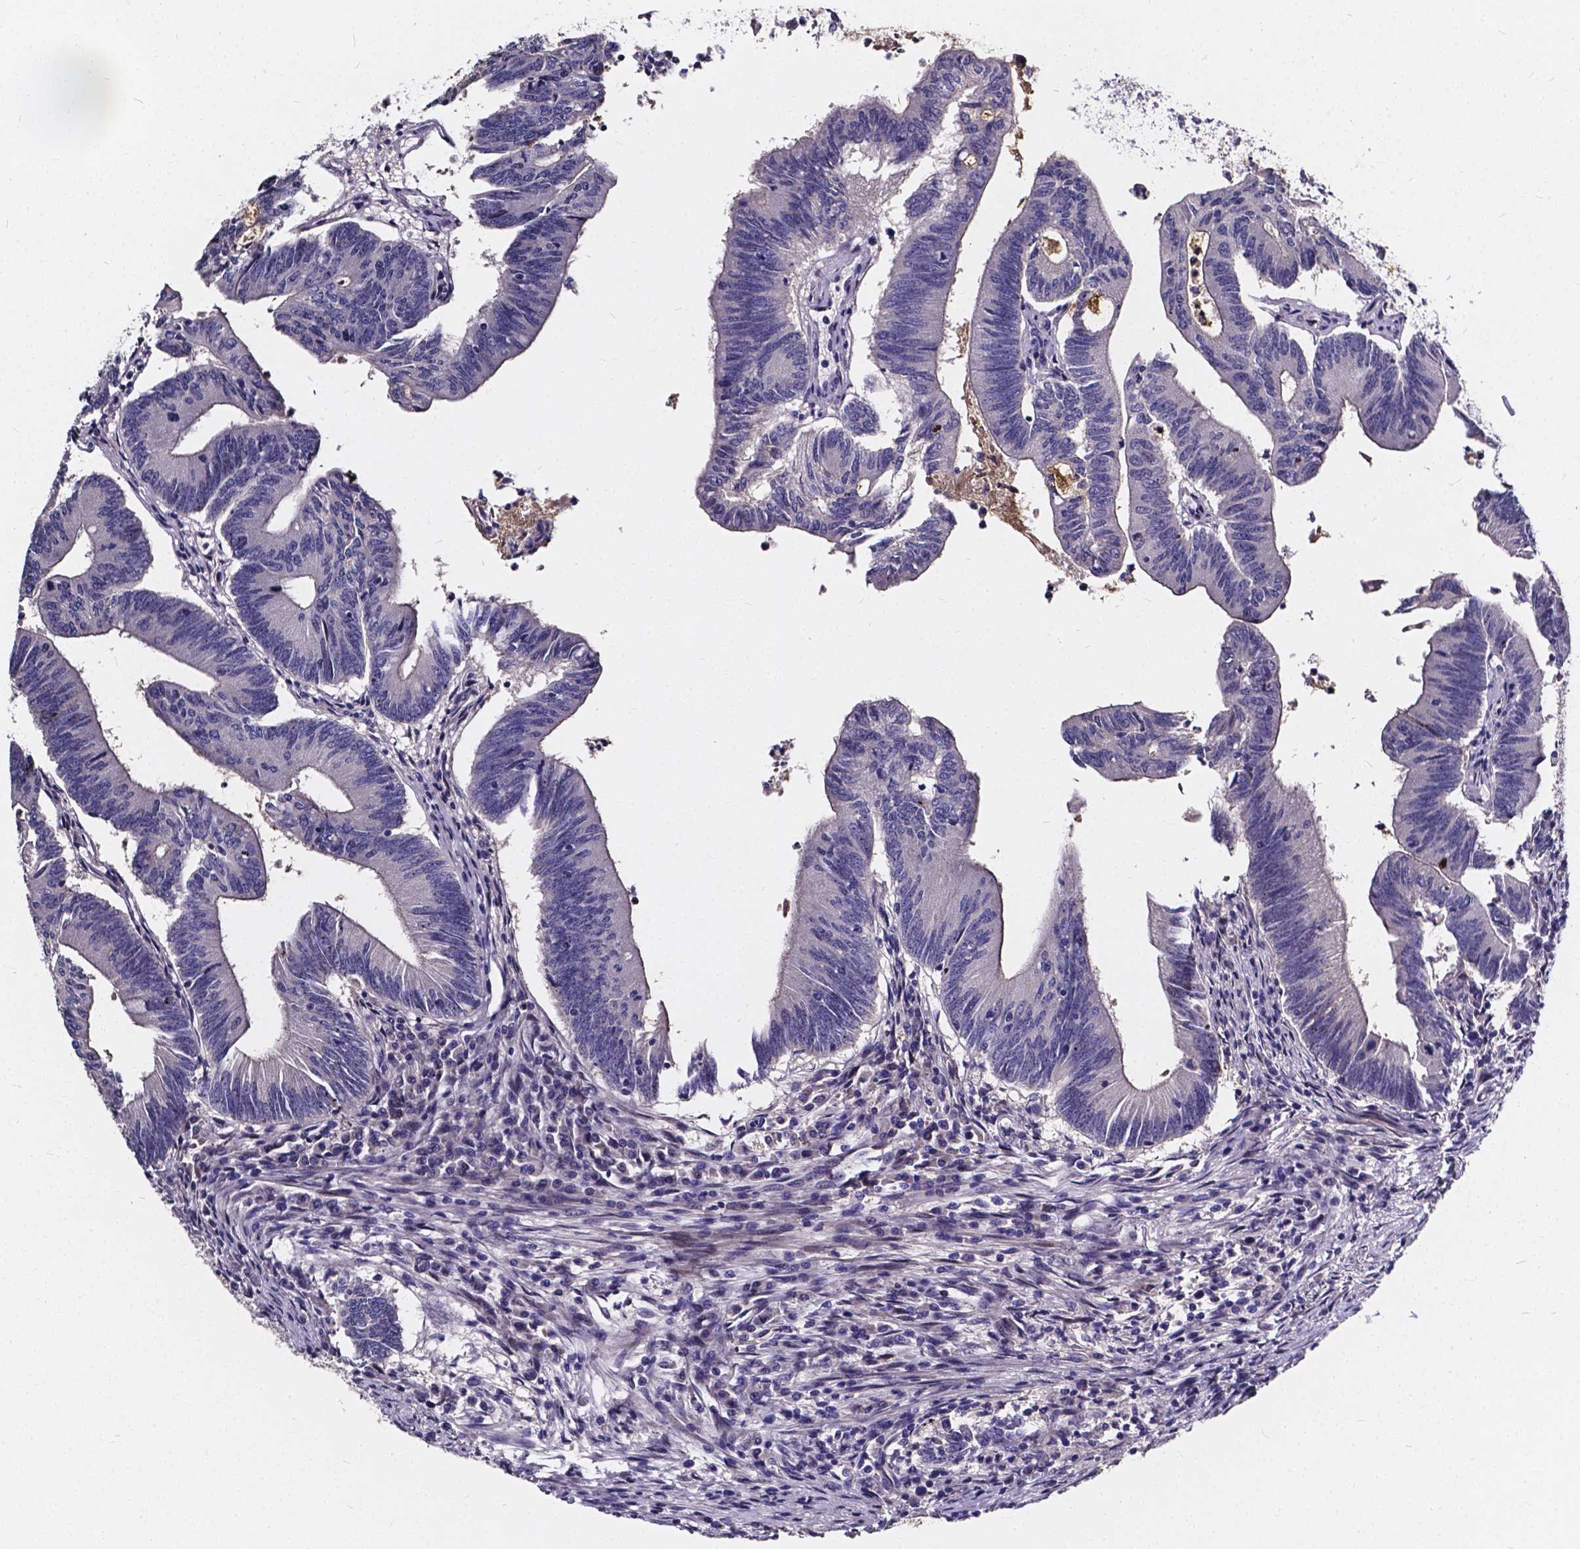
{"staining": {"intensity": "negative", "quantity": "none", "location": "none"}, "tissue": "colorectal cancer", "cell_type": "Tumor cells", "image_type": "cancer", "snomed": [{"axis": "morphology", "description": "Adenocarcinoma, NOS"}, {"axis": "topography", "description": "Colon"}], "caption": "A high-resolution micrograph shows immunohistochemistry staining of adenocarcinoma (colorectal), which exhibits no significant staining in tumor cells.", "gene": "SOWAHA", "patient": {"sex": "female", "age": 70}}